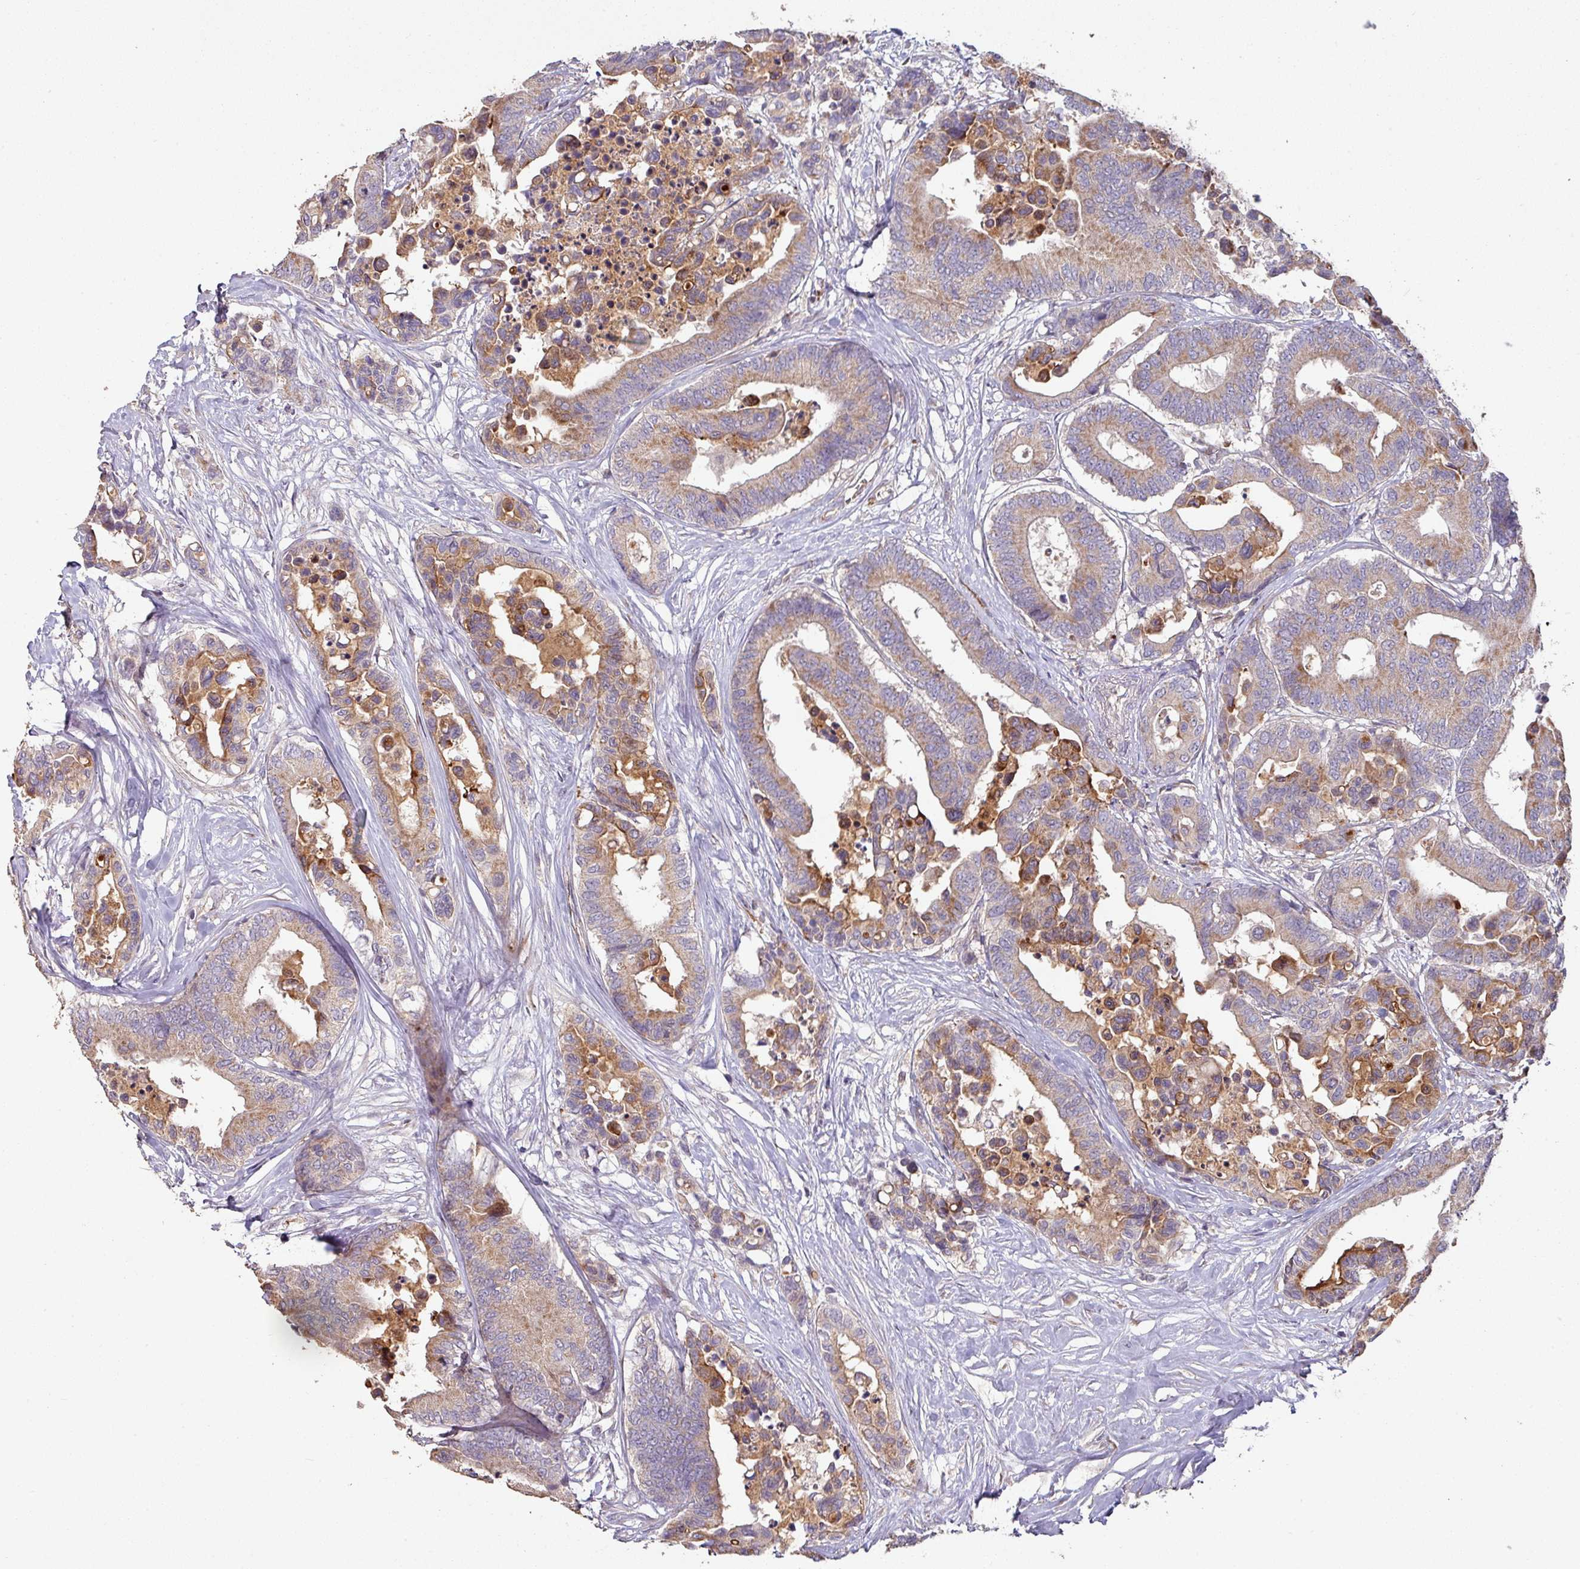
{"staining": {"intensity": "moderate", "quantity": ">75%", "location": "cytoplasmic/membranous"}, "tissue": "colorectal cancer", "cell_type": "Tumor cells", "image_type": "cancer", "snomed": [{"axis": "morphology", "description": "Normal tissue, NOS"}, {"axis": "morphology", "description": "Adenocarcinoma, NOS"}, {"axis": "topography", "description": "Colon"}], "caption": "Brown immunohistochemical staining in adenocarcinoma (colorectal) reveals moderate cytoplasmic/membranous expression in about >75% of tumor cells.", "gene": "RPL23A", "patient": {"sex": "male", "age": 82}}